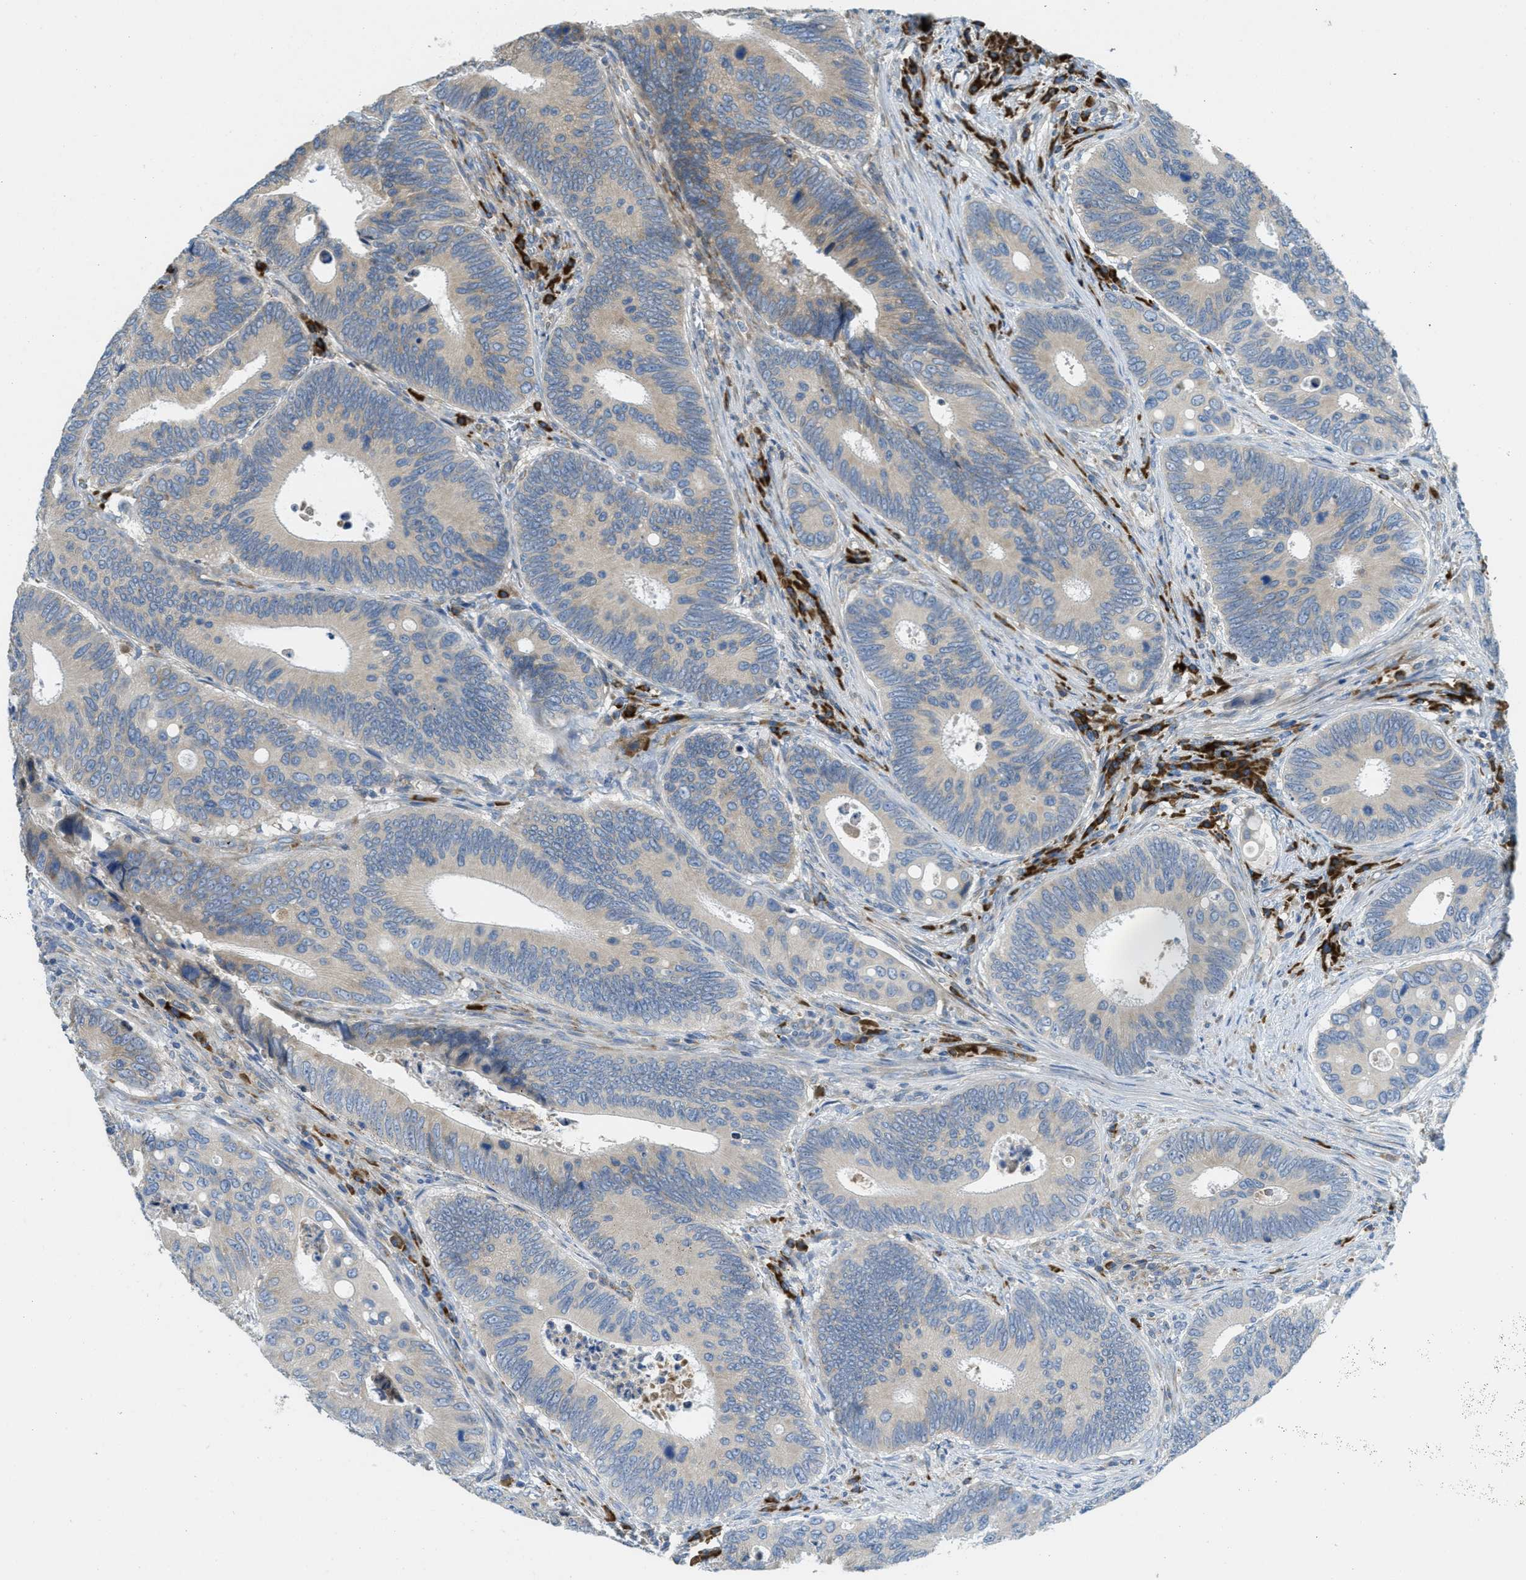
{"staining": {"intensity": "negative", "quantity": "none", "location": "none"}, "tissue": "colorectal cancer", "cell_type": "Tumor cells", "image_type": "cancer", "snomed": [{"axis": "morphology", "description": "Inflammation, NOS"}, {"axis": "morphology", "description": "Adenocarcinoma, NOS"}, {"axis": "topography", "description": "Colon"}], "caption": "Immunohistochemistry of human colorectal cancer (adenocarcinoma) reveals no positivity in tumor cells.", "gene": "SSR1", "patient": {"sex": "male", "age": 72}}